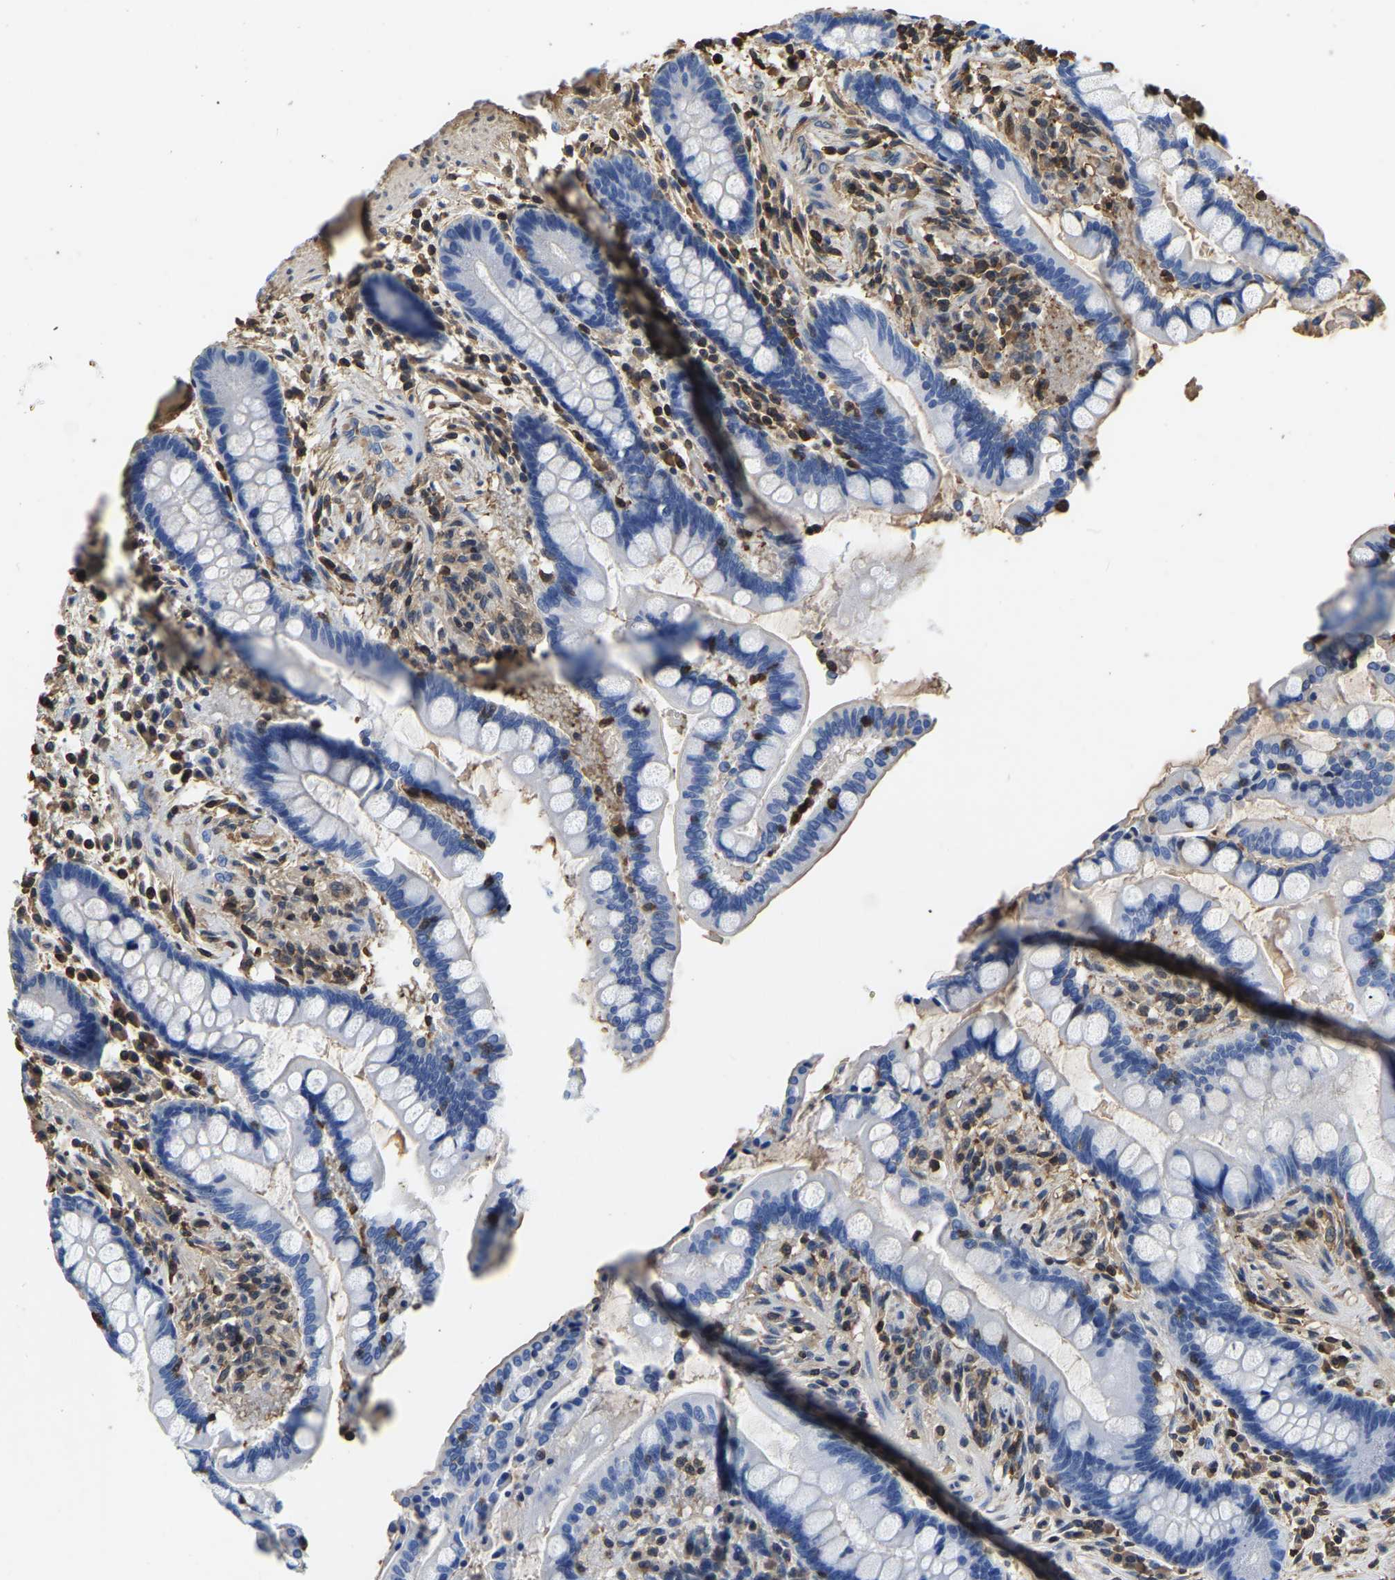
{"staining": {"intensity": "moderate", "quantity": "25%-75%", "location": "cytoplasmic/membranous"}, "tissue": "colon", "cell_type": "Endothelial cells", "image_type": "normal", "snomed": [{"axis": "morphology", "description": "Normal tissue, NOS"}, {"axis": "topography", "description": "Colon"}], "caption": "The micrograph shows staining of unremarkable colon, revealing moderate cytoplasmic/membranous protein expression (brown color) within endothelial cells.", "gene": "LDHB", "patient": {"sex": "male", "age": 73}}